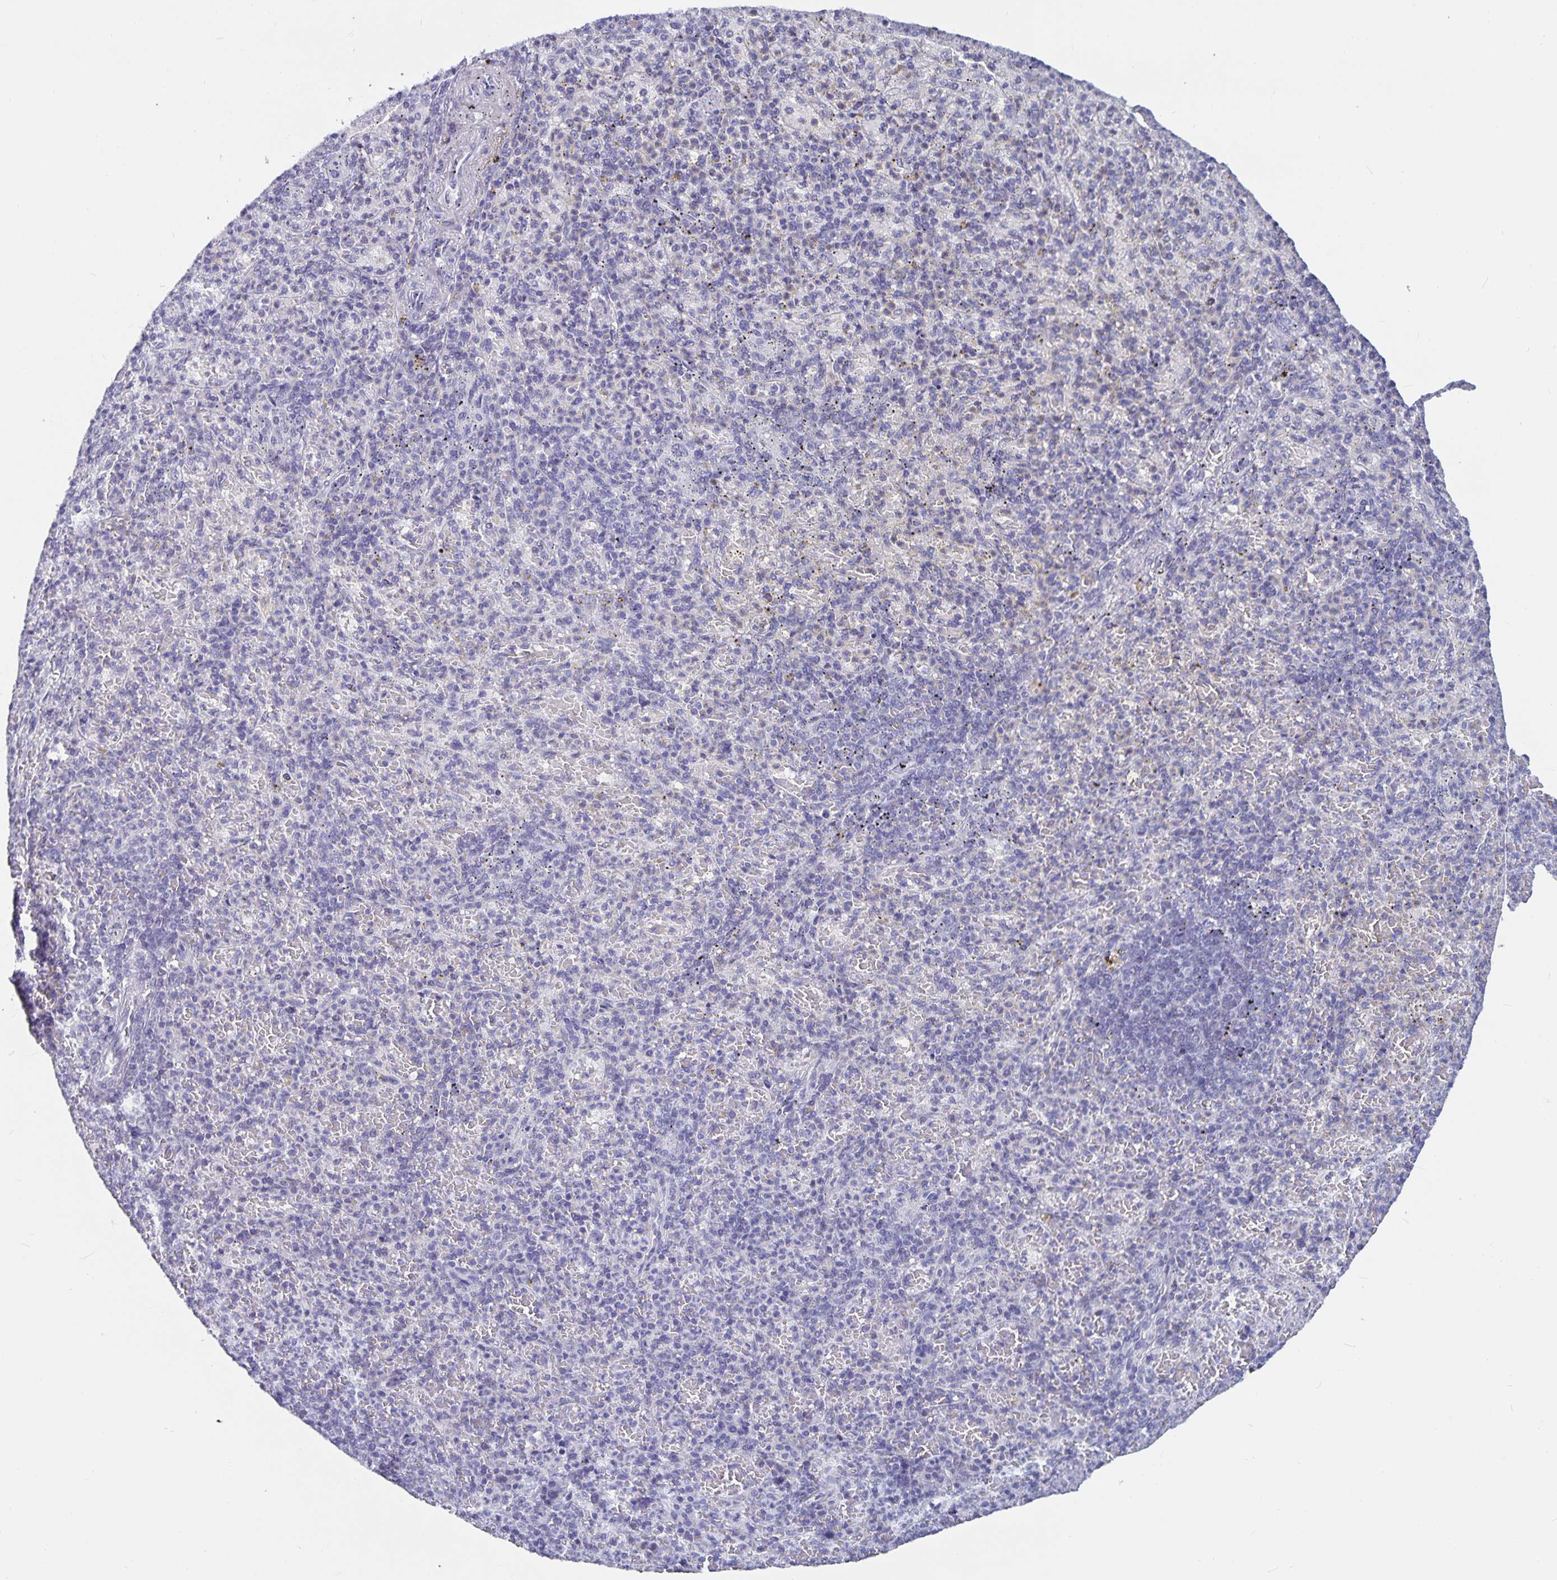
{"staining": {"intensity": "negative", "quantity": "none", "location": "none"}, "tissue": "spleen", "cell_type": "Cells in red pulp", "image_type": "normal", "snomed": [{"axis": "morphology", "description": "Normal tissue, NOS"}, {"axis": "topography", "description": "Spleen"}], "caption": "Image shows no significant protein staining in cells in red pulp of normal spleen. (Immunohistochemistry (ihc), brightfield microscopy, high magnification).", "gene": "OLIG2", "patient": {"sex": "female", "age": 74}}